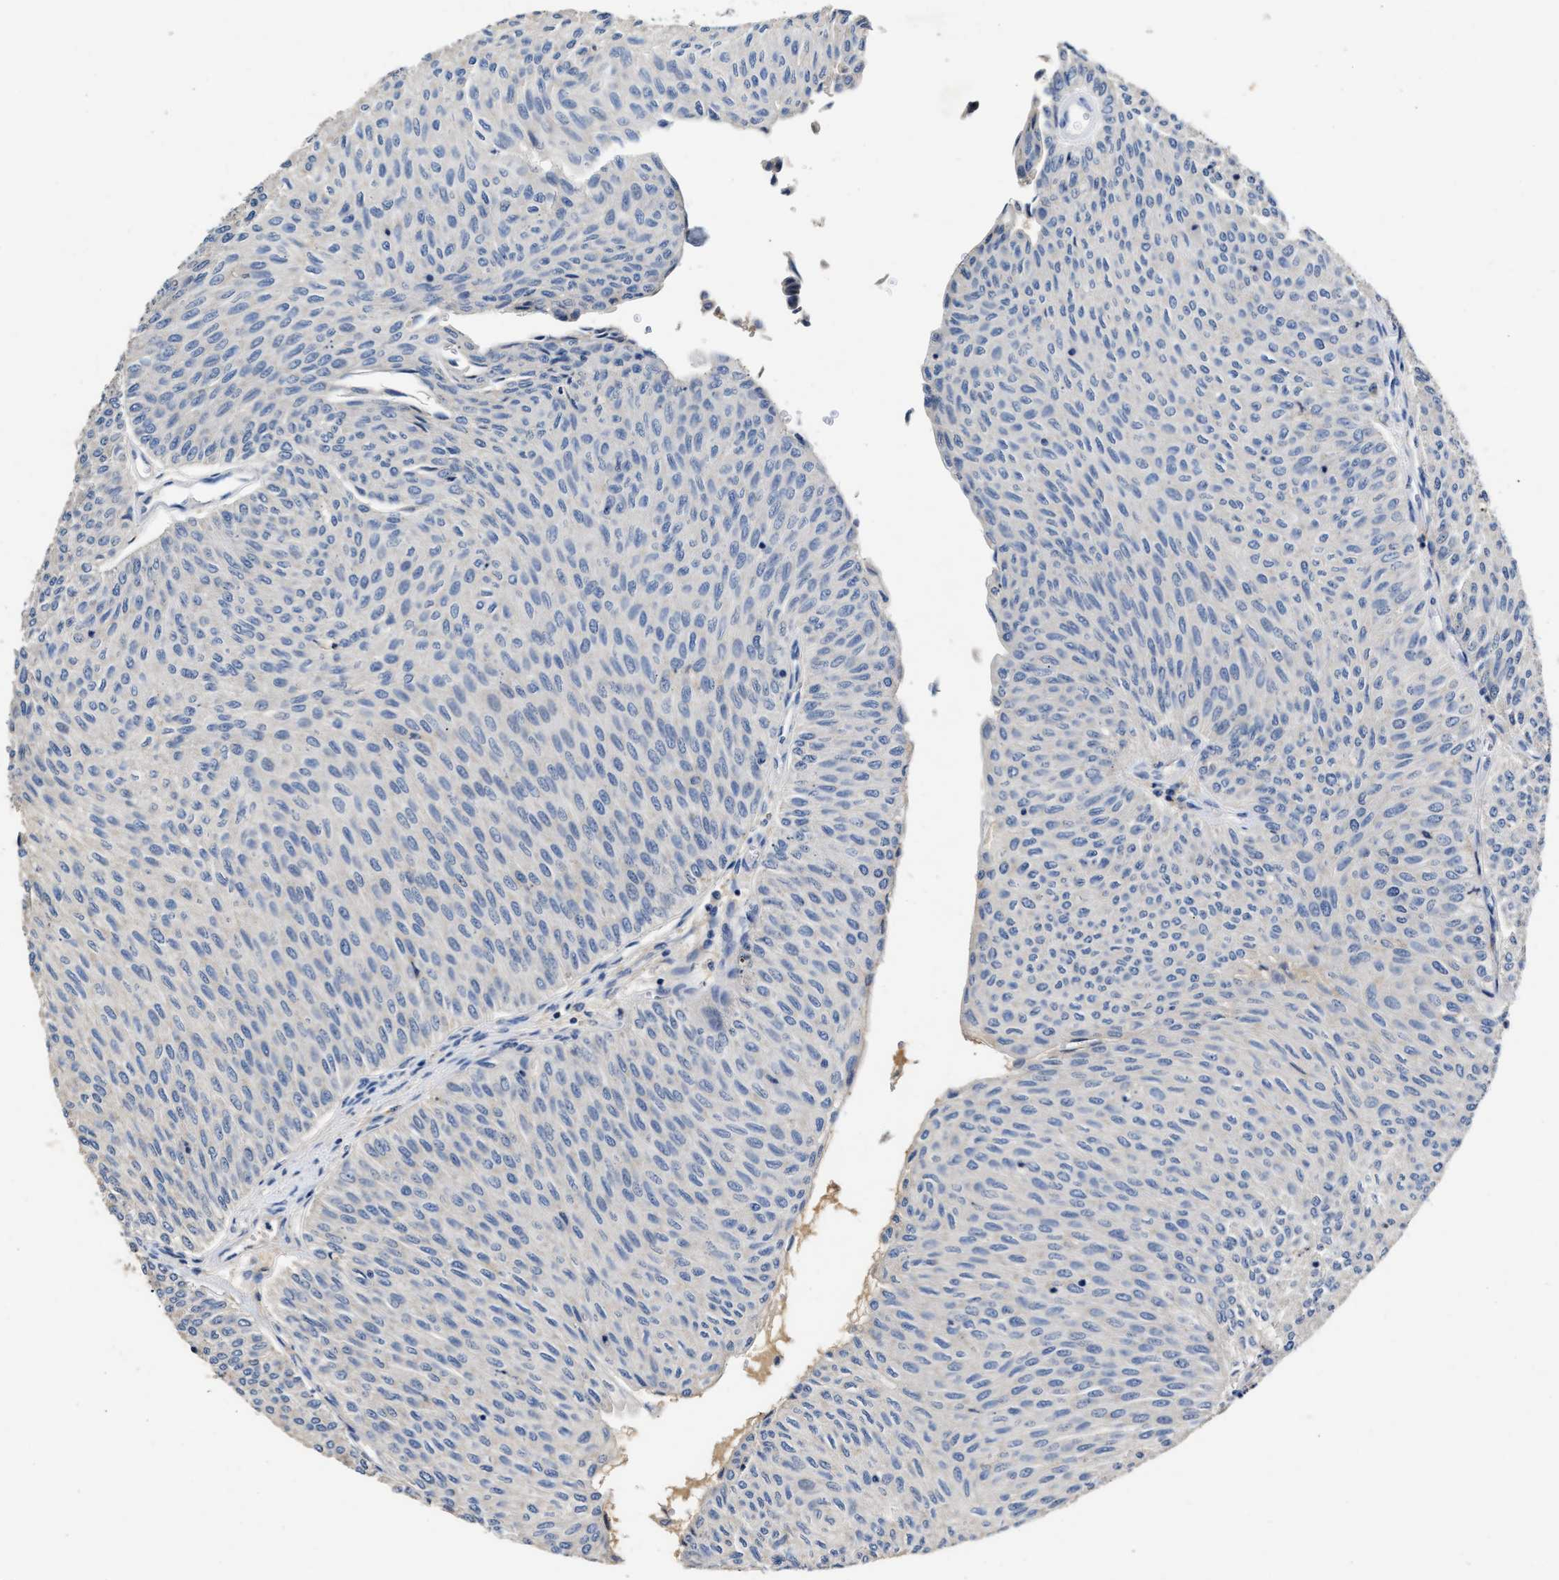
{"staining": {"intensity": "negative", "quantity": "none", "location": "none"}, "tissue": "urothelial cancer", "cell_type": "Tumor cells", "image_type": "cancer", "snomed": [{"axis": "morphology", "description": "Urothelial carcinoma, Low grade"}, {"axis": "topography", "description": "Urinary bladder"}], "caption": "High magnification brightfield microscopy of urothelial cancer stained with DAB (3,3'-diaminobenzidine) (brown) and counterstained with hematoxylin (blue): tumor cells show no significant staining.", "gene": "SLCO2B1", "patient": {"sex": "male", "age": 78}}